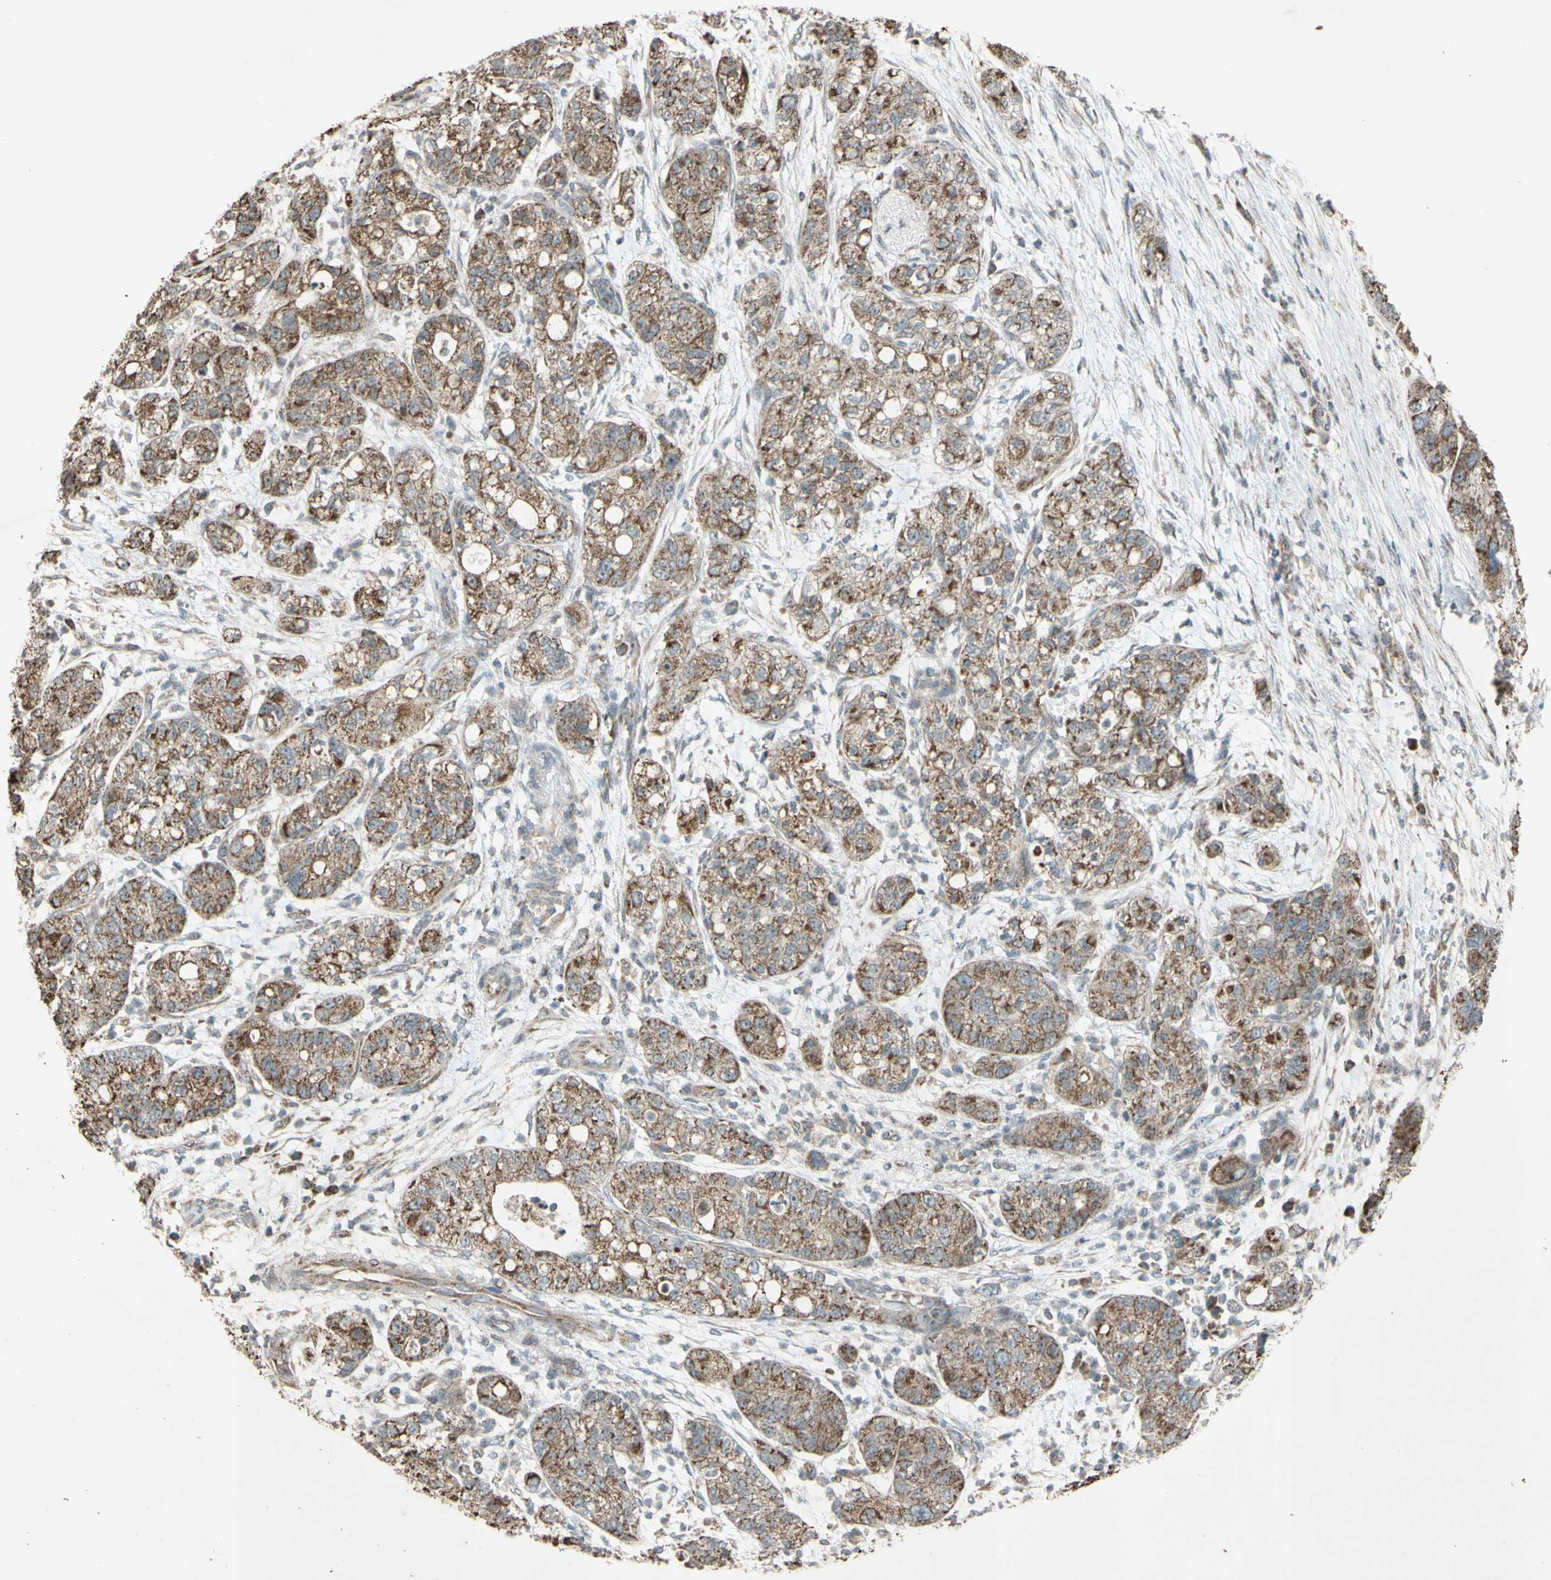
{"staining": {"intensity": "moderate", "quantity": ">75%", "location": "cytoplasmic/membranous"}, "tissue": "pancreatic cancer", "cell_type": "Tumor cells", "image_type": "cancer", "snomed": [{"axis": "morphology", "description": "Adenocarcinoma, NOS"}, {"axis": "topography", "description": "Pancreas"}], "caption": "A micrograph of human pancreatic adenocarcinoma stained for a protein demonstrates moderate cytoplasmic/membranous brown staining in tumor cells. The protein of interest is shown in brown color, while the nuclei are stained blue.", "gene": "ACOT8", "patient": {"sex": "female", "age": 78}}